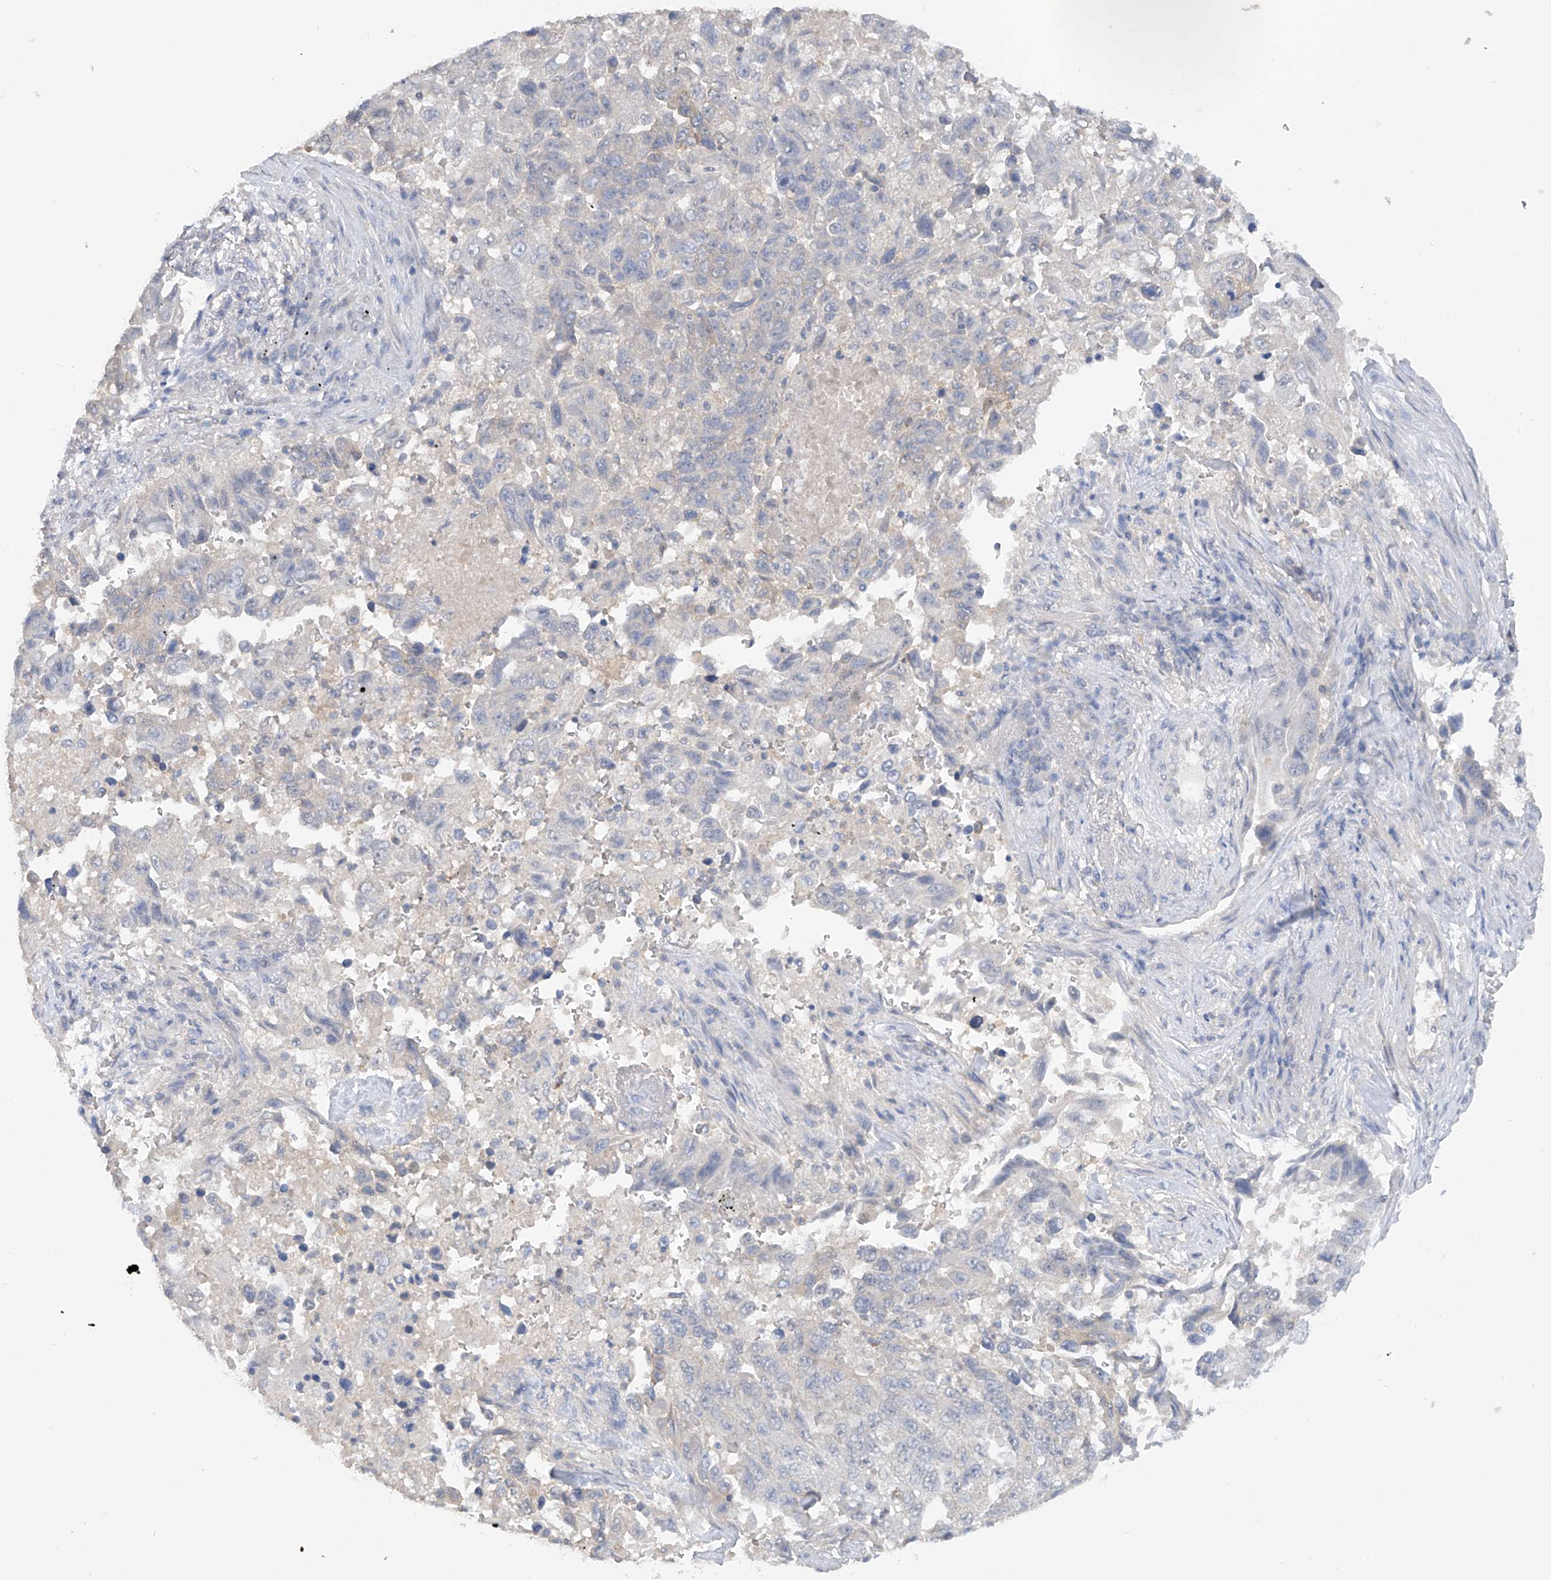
{"staining": {"intensity": "negative", "quantity": "none", "location": "none"}, "tissue": "lung cancer", "cell_type": "Tumor cells", "image_type": "cancer", "snomed": [{"axis": "morphology", "description": "Adenocarcinoma, NOS"}, {"axis": "topography", "description": "Lung"}], "caption": "This is an IHC micrograph of human adenocarcinoma (lung). There is no staining in tumor cells.", "gene": "HAS3", "patient": {"sex": "female", "age": 51}}